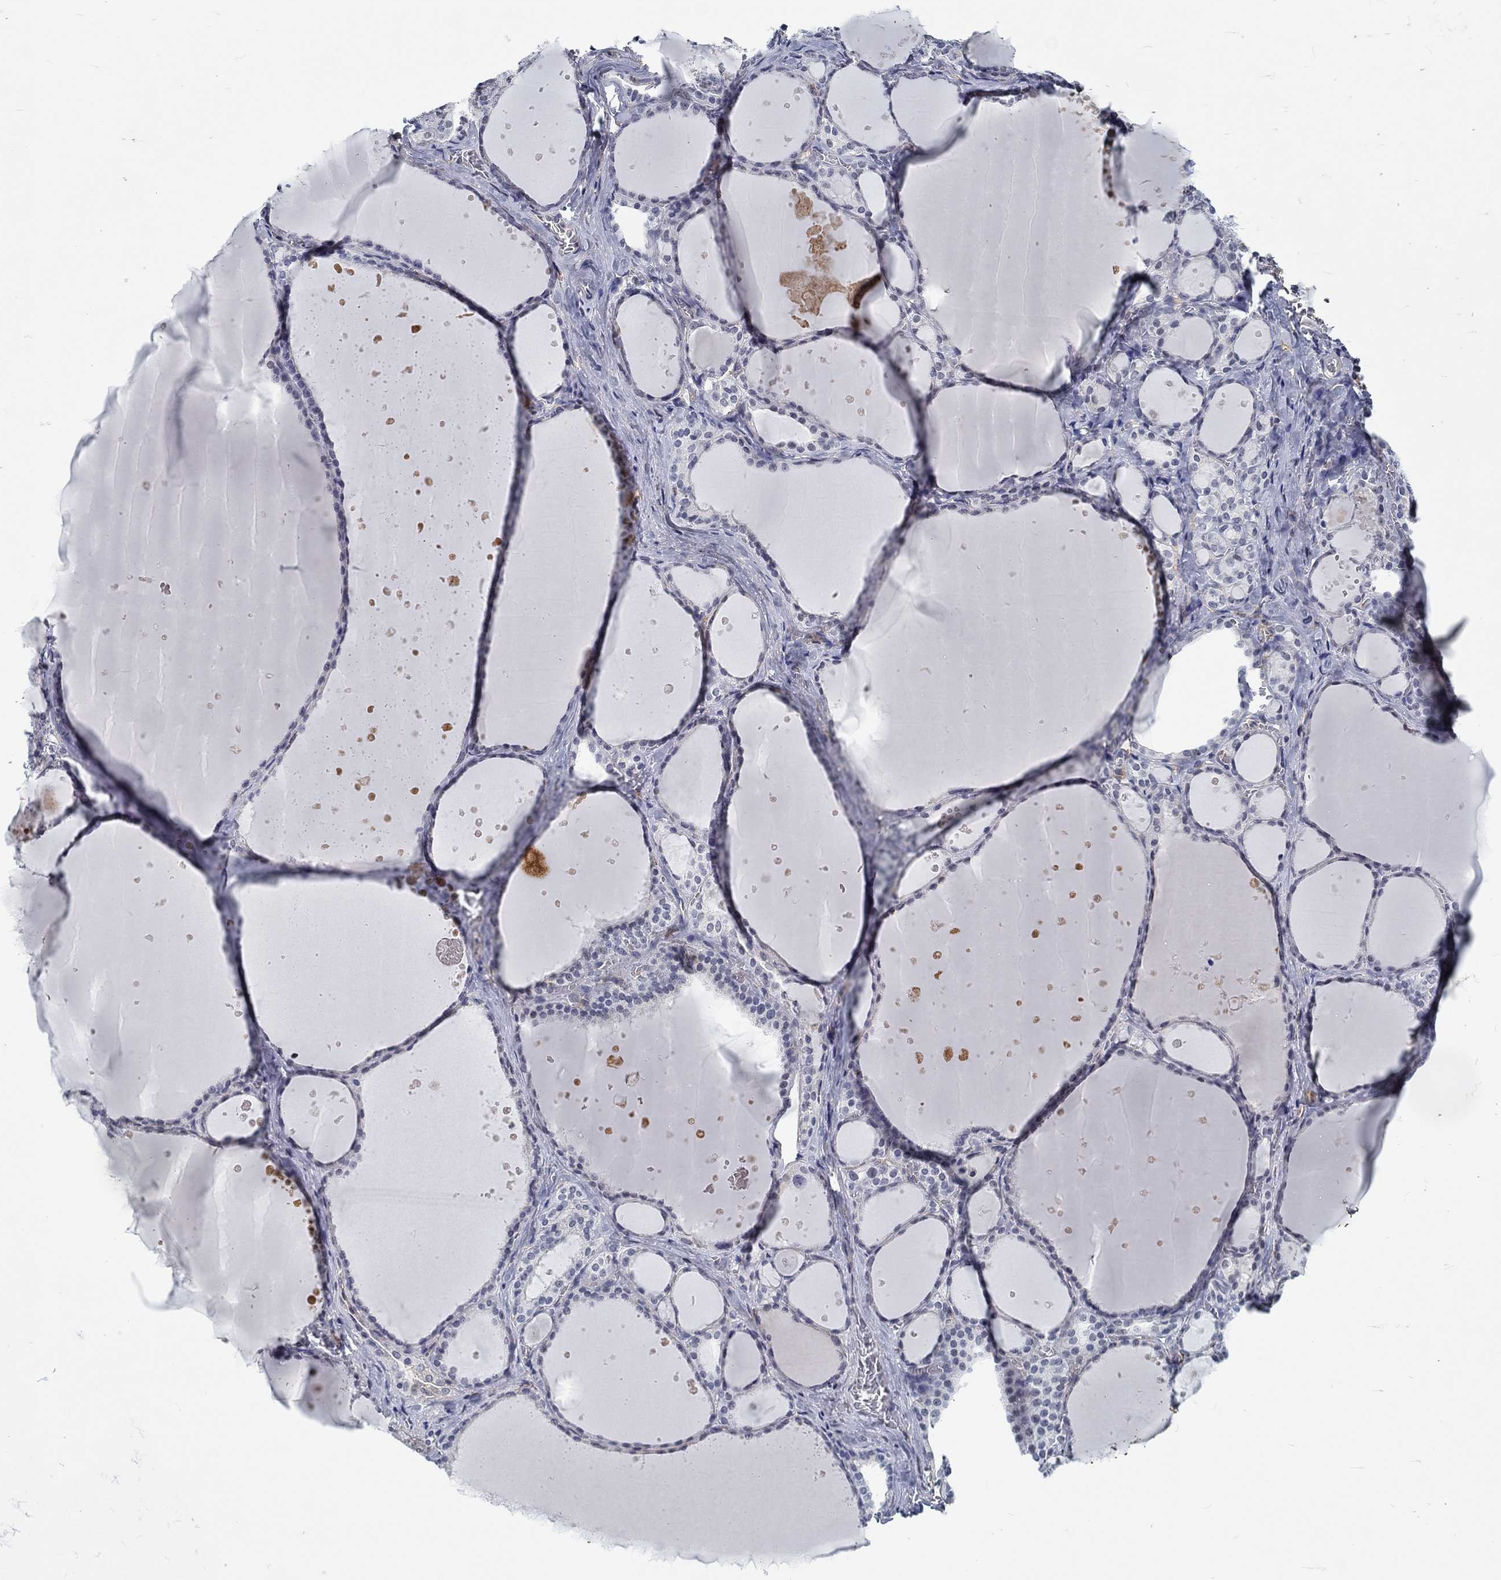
{"staining": {"intensity": "negative", "quantity": "none", "location": "none"}, "tissue": "thyroid gland", "cell_type": "Glandular cells", "image_type": "normal", "snomed": [{"axis": "morphology", "description": "Normal tissue, NOS"}, {"axis": "topography", "description": "Thyroid gland"}], "caption": "Image shows no significant protein staining in glandular cells of normal thyroid gland. Nuclei are stained in blue.", "gene": "MYBPC1", "patient": {"sex": "male", "age": 63}}